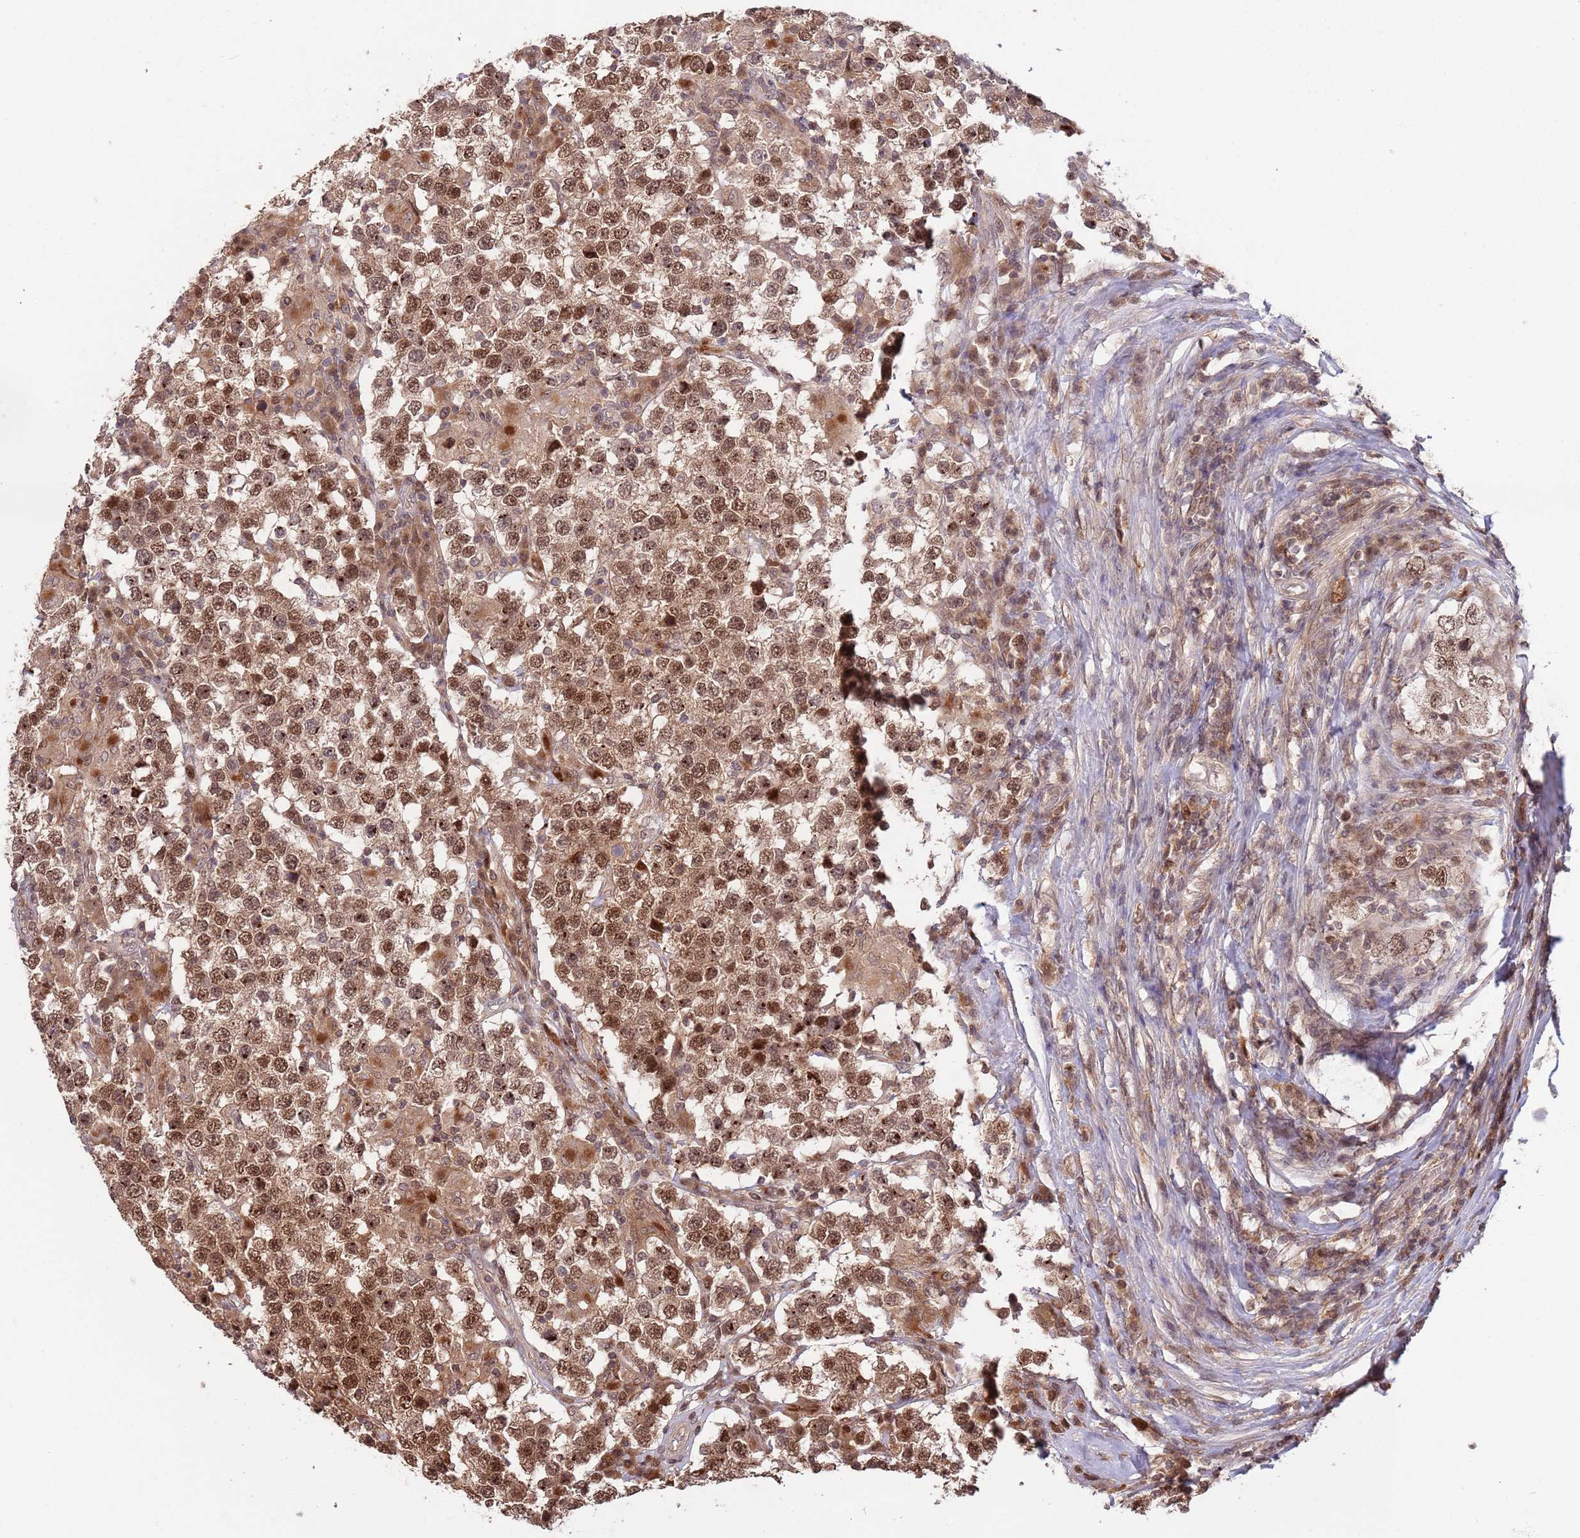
{"staining": {"intensity": "strong", "quantity": ">75%", "location": "cytoplasmic/membranous,nuclear"}, "tissue": "testis cancer", "cell_type": "Tumor cells", "image_type": "cancer", "snomed": [{"axis": "morphology", "description": "Seminoma, NOS"}, {"axis": "morphology", "description": "Carcinoma, Embryonal, NOS"}, {"axis": "topography", "description": "Testis"}], "caption": "There is high levels of strong cytoplasmic/membranous and nuclear positivity in tumor cells of testis cancer (embryonal carcinoma), as demonstrated by immunohistochemical staining (brown color).", "gene": "SALL1", "patient": {"sex": "male", "age": 41}}